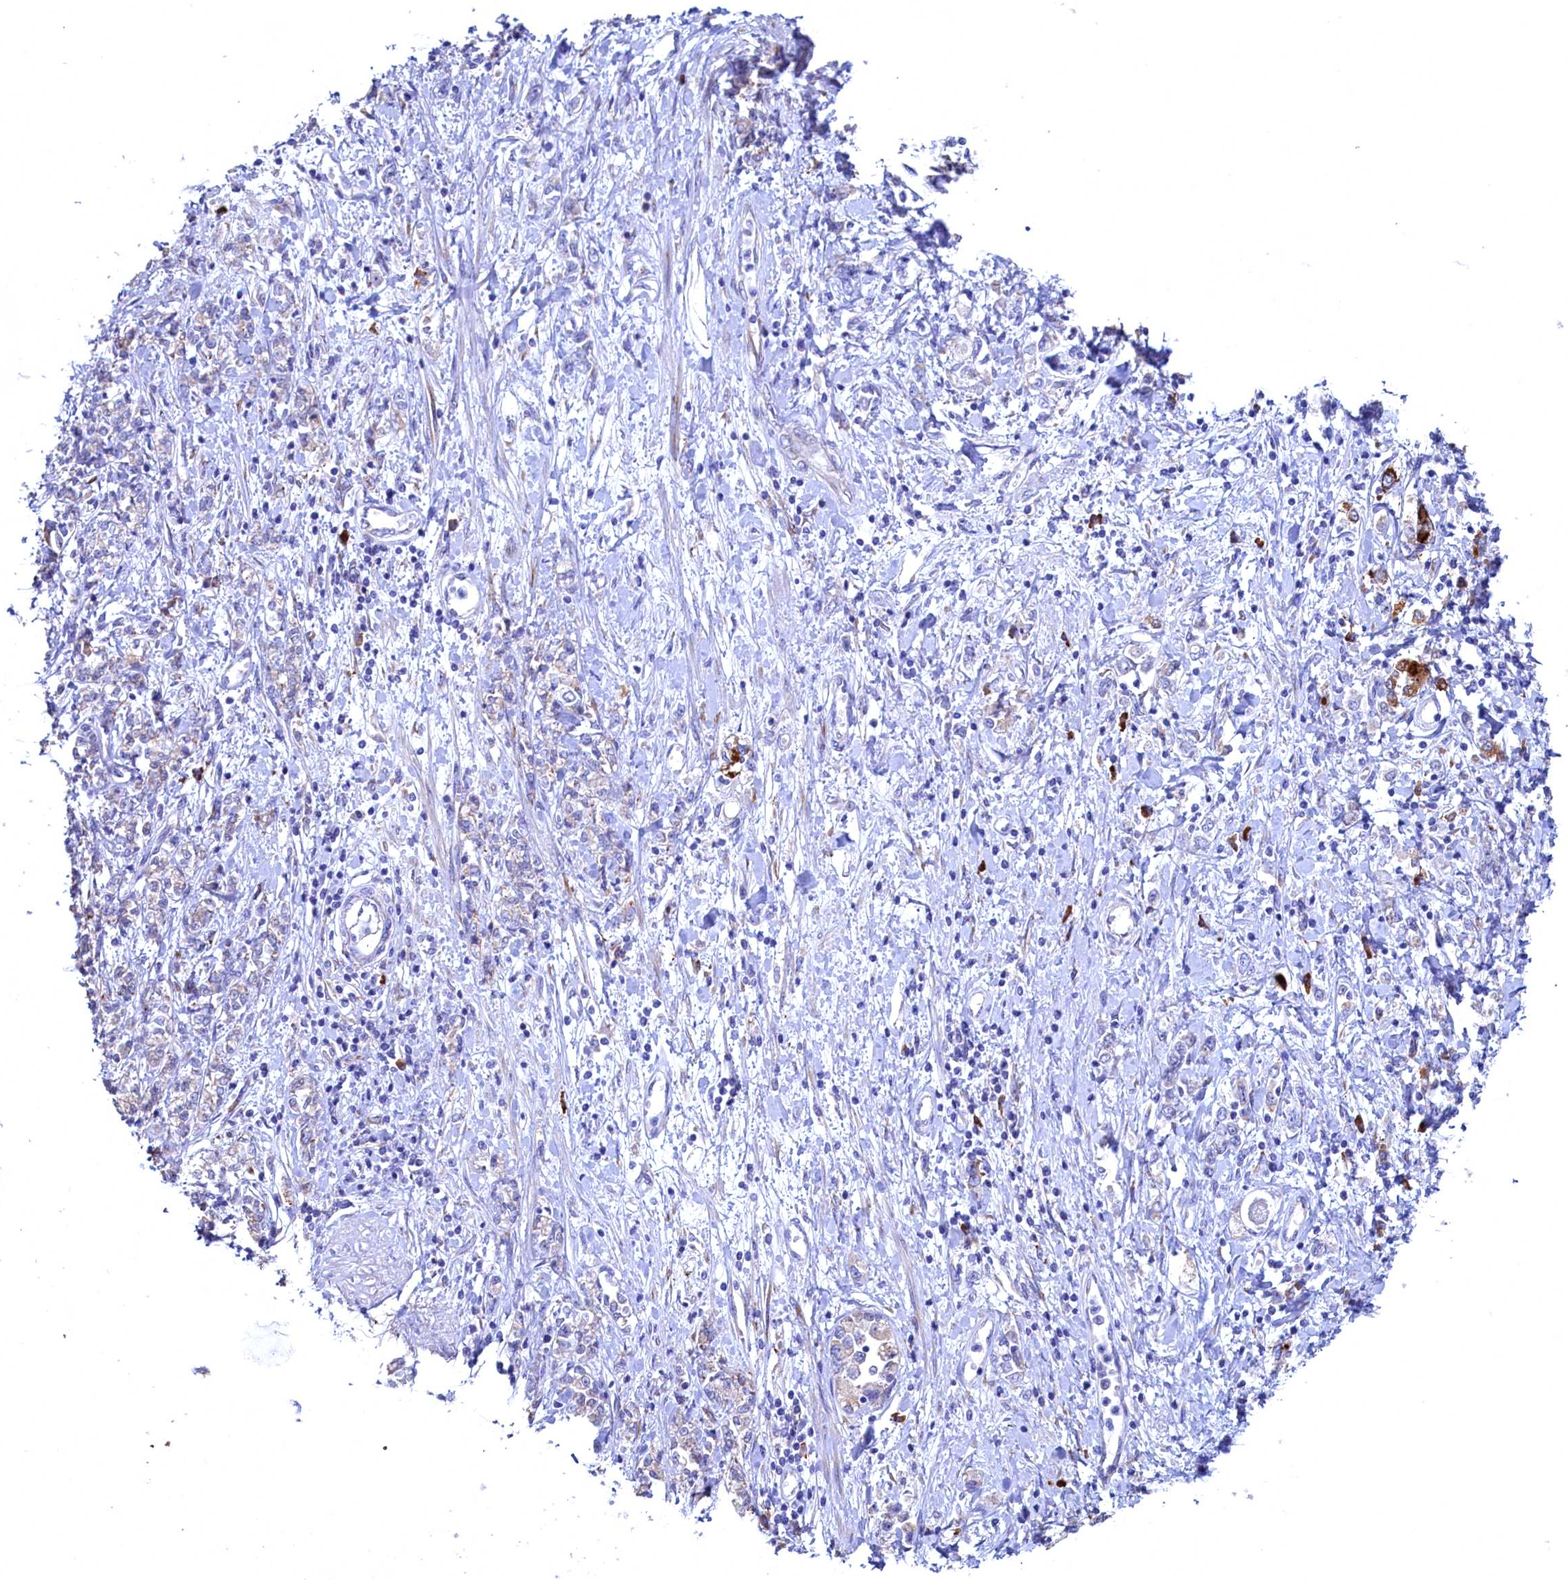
{"staining": {"intensity": "negative", "quantity": "none", "location": "none"}, "tissue": "stomach cancer", "cell_type": "Tumor cells", "image_type": "cancer", "snomed": [{"axis": "morphology", "description": "Adenocarcinoma, NOS"}, {"axis": "topography", "description": "Stomach"}], "caption": "Protein analysis of stomach adenocarcinoma reveals no significant positivity in tumor cells. The staining is performed using DAB (3,3'-diaminobenzidine) brown chromogen with nuclei counter-stained in using hematoxylin.", "gene": "CBLIF", "patient": {"sex": "female", "age": 76}}